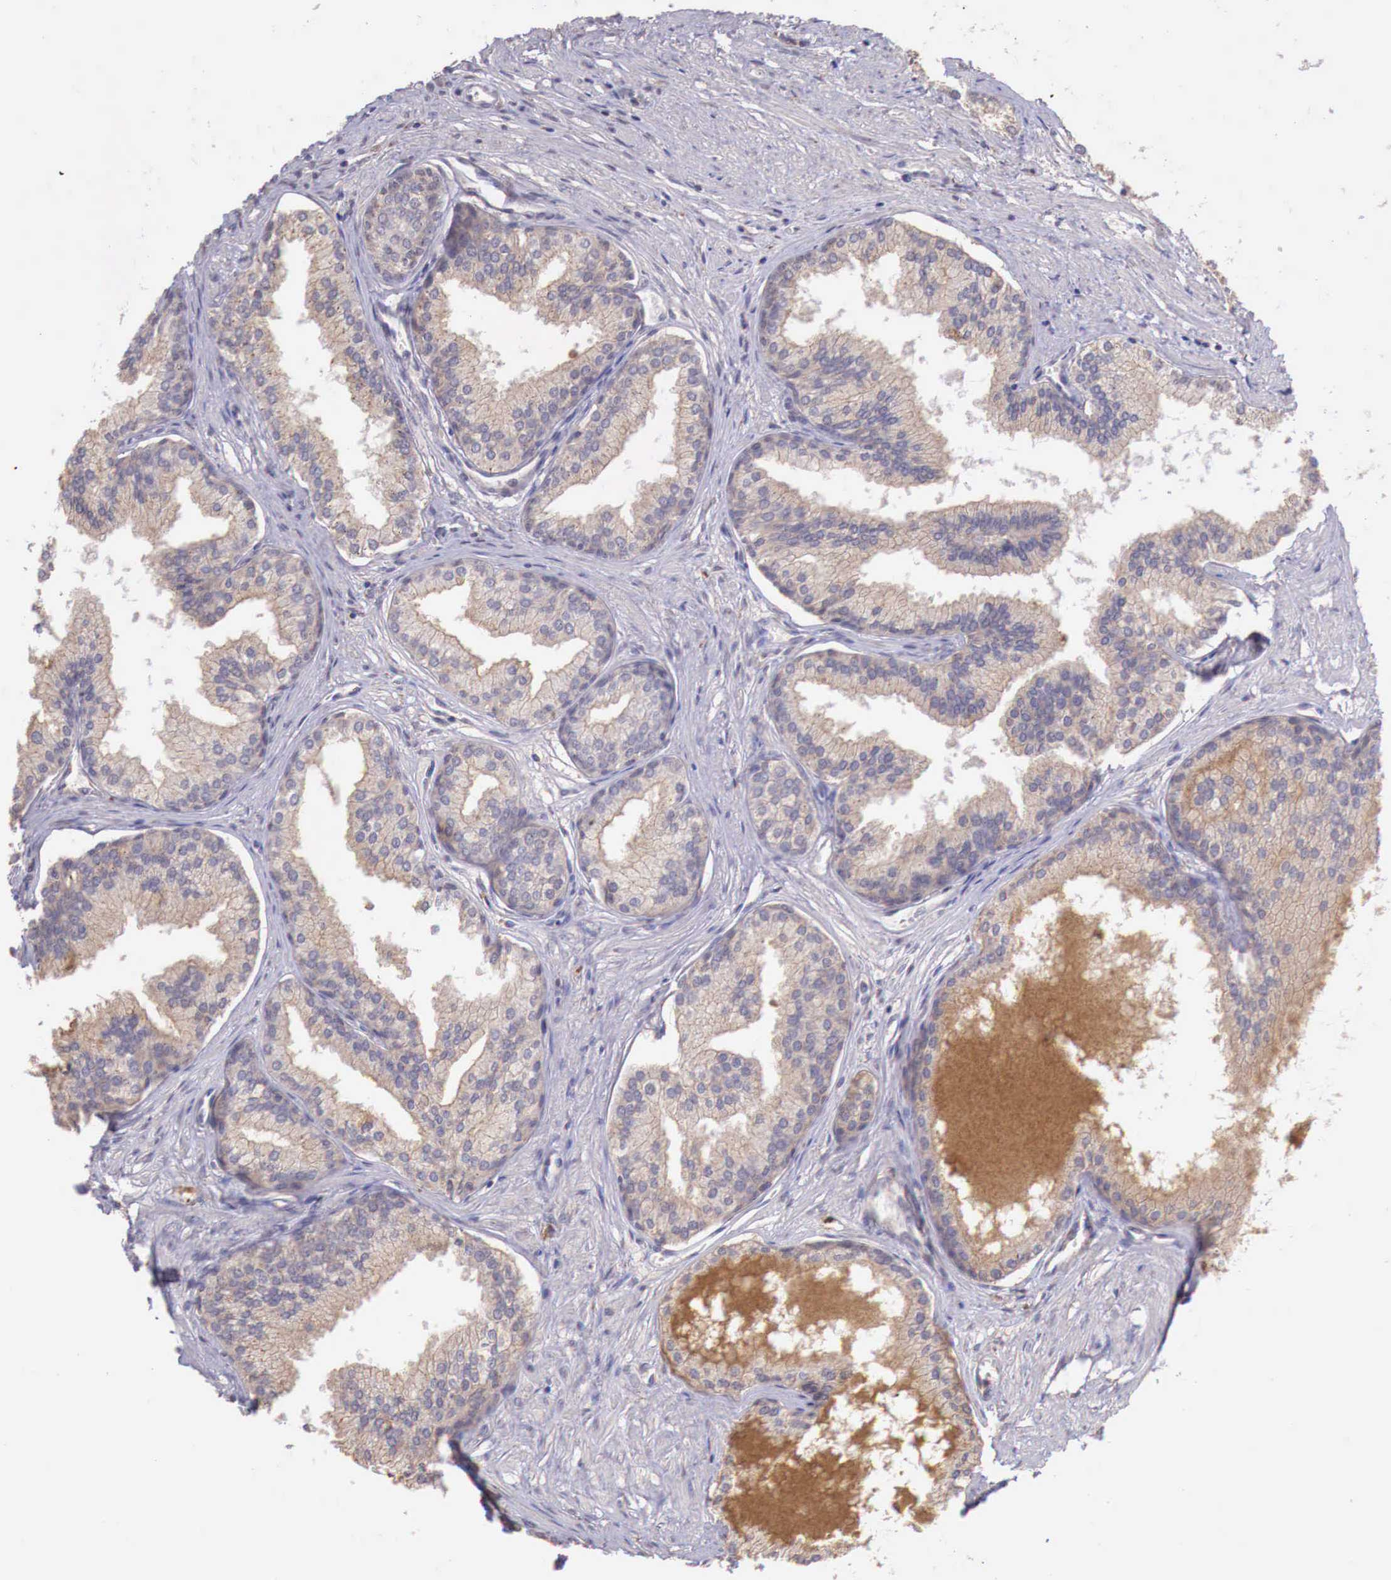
{"staining": {"intensity": "moderate", "quantity": ">75%", "location": "cytoplasmic/membranous"}, "tissue": "prostate", "cell_type": "Glandular cells", "image_type": "normal", "snomed": [{"axis": "morphology", "description": "Normal tissue, NOS"}, {"axis": "topography", "description": "Prostate"}], "caption": "A brown stain highlights moderate cytoplasmic/membranous positivity of a protein in glandular cells of normal prostate. Immunohistochemistry (ihc) stains the protein of interest in brown and the nuclei are stained blue.", "gene": "CHRDL1", "patient": {"sex": "male", "age": 68}}